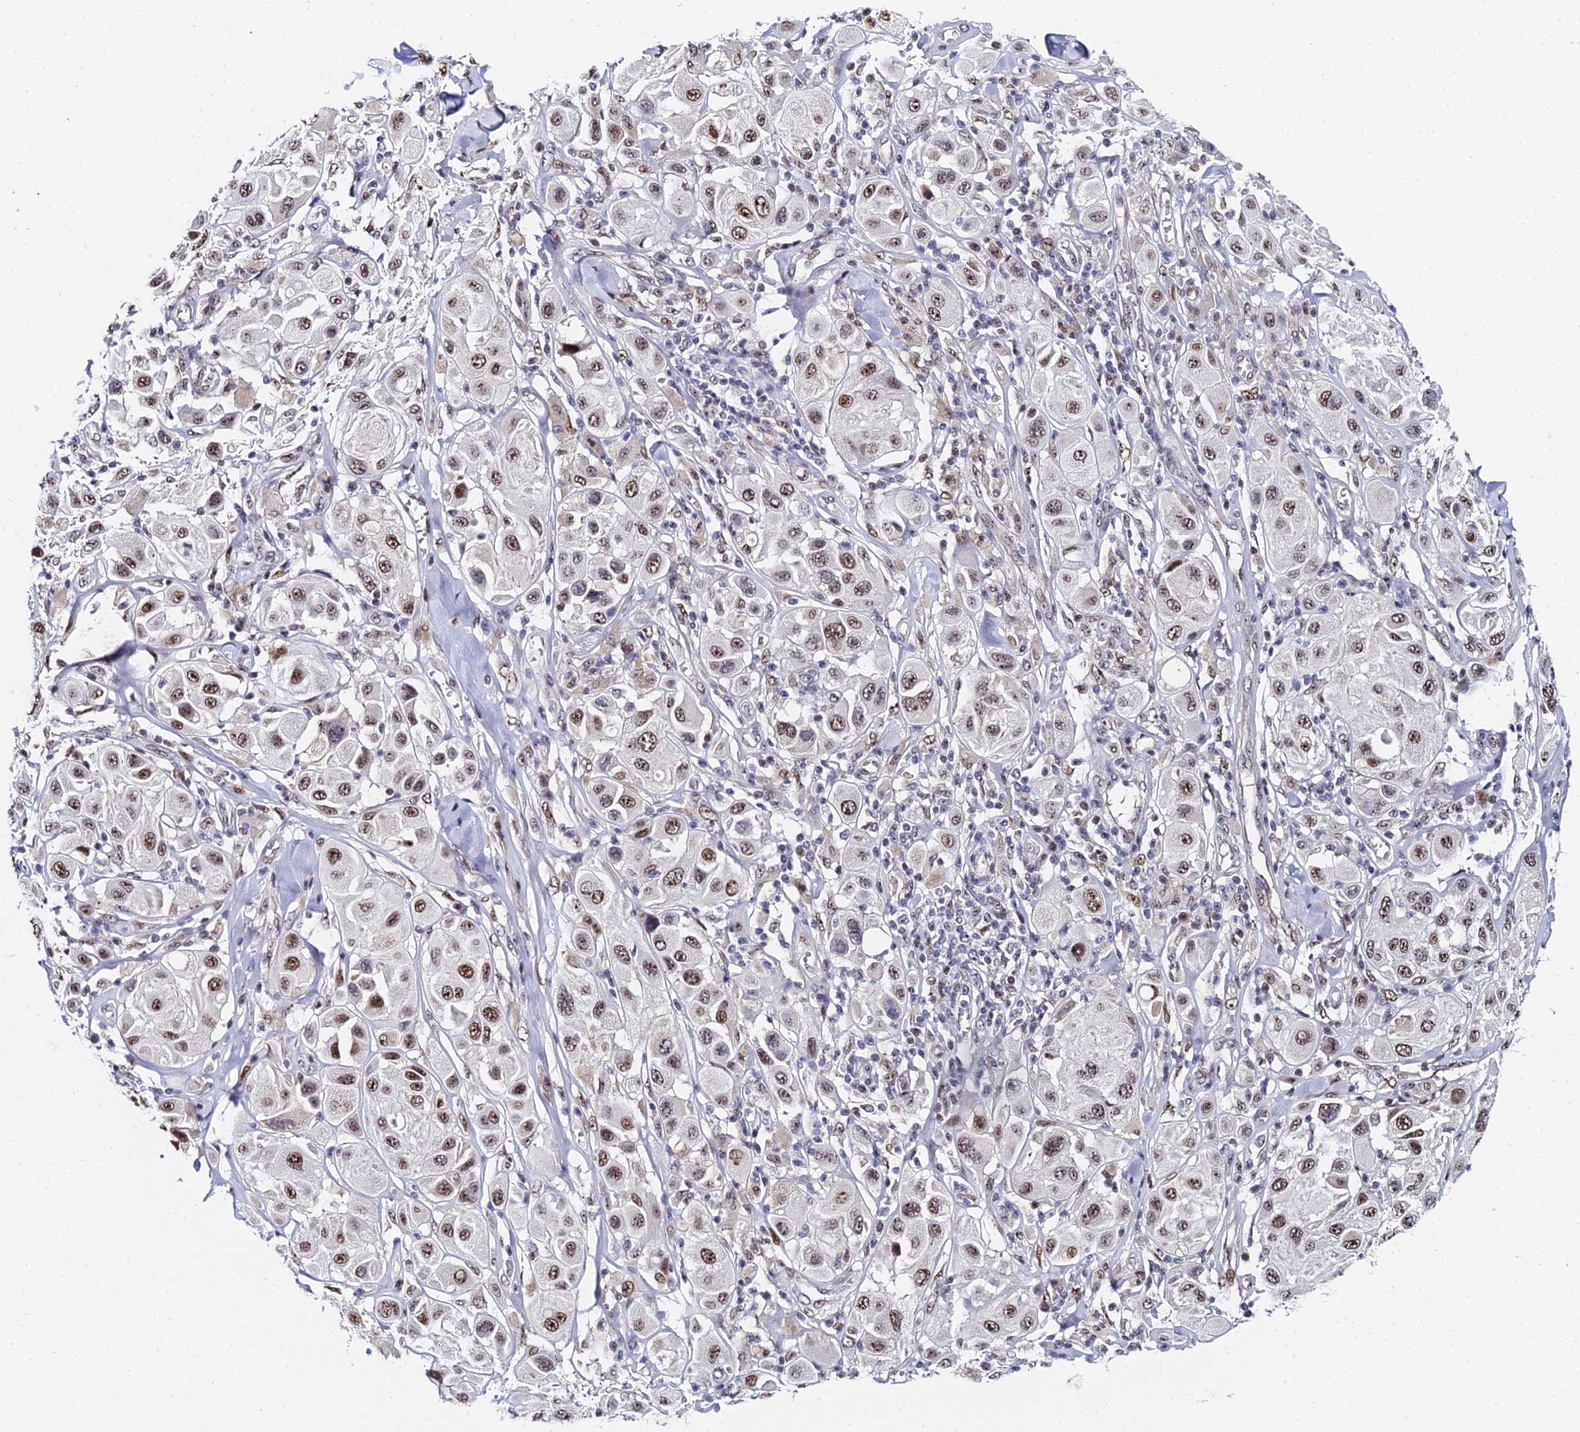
{"staining": {"intensity": "moderate", "quantity": ">75%", "location": "nuclear"}, "tissue": "melanoma", "cell_type": "Tumor cells", "image_type": "cancer", "snomed": [{"axis": "morphology", "description": "Malignant melanoma, Metastatic site"}, {"axis": "topography", "description": "Skin"}], "caption": "Immunohistochemistry (IHC) image of human melanoma stained for a protein (brown), which exhibits medium levels of moderate nuclear expression in approximately >75% of tumor cells.", "gene": "TIFA", "patient": {"sex": "male", "age": 41}}